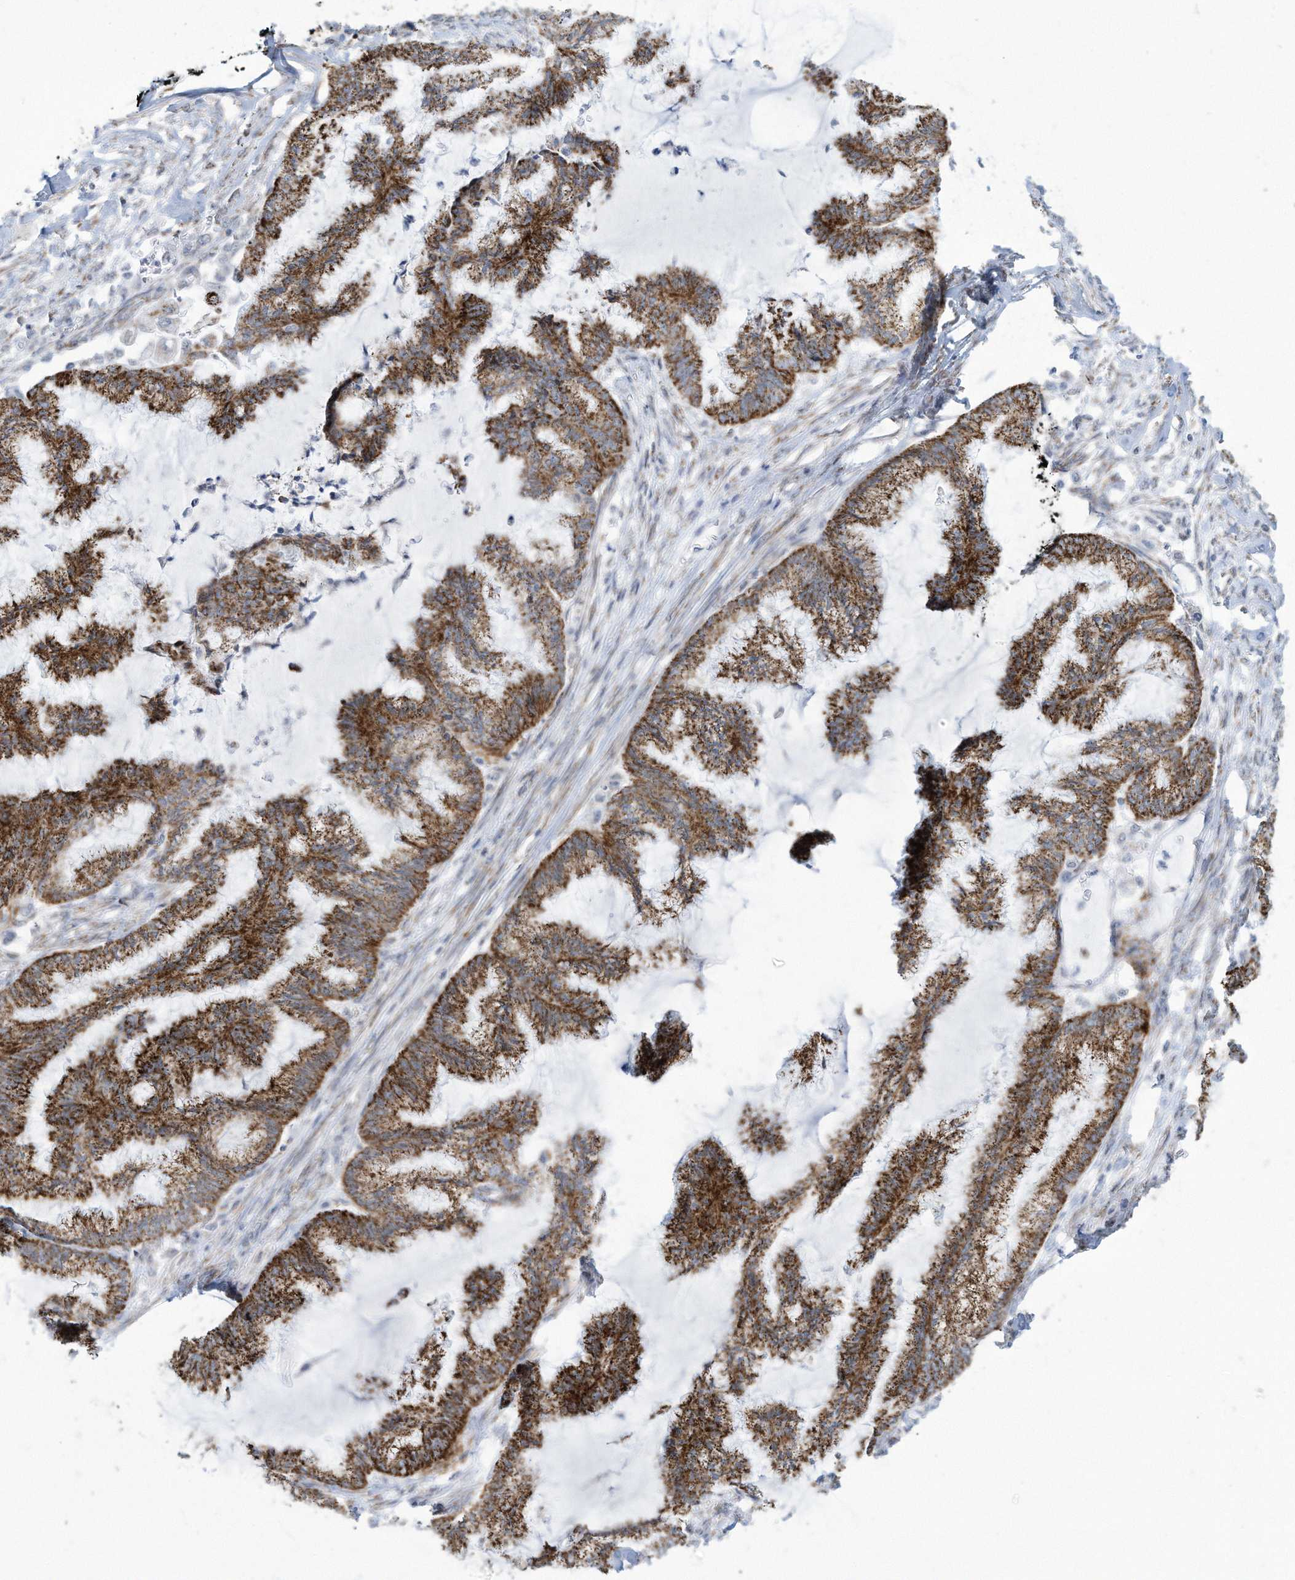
{"staining": {"intensity": "strong", "quantity": ">75%", "location": "cytoplasmic/membranous"}, "tissue": "endometrial cancer", "cell_type": "Tumor cells", "image_type": "cancer", "snomed": [{"axis": "morphology", "description": "Adenocarcinoma, NOS"}, {"axis": "topography", "description": "Endometrium"}], "caption": "Tumor cells exhibit strong cytoplasmic/membranous staining in about >75% of cells in endometrial cancer (adenocarcinoma).", "gene": "ALDH6A1", "patient": {"sex": "female", "age": 86}}